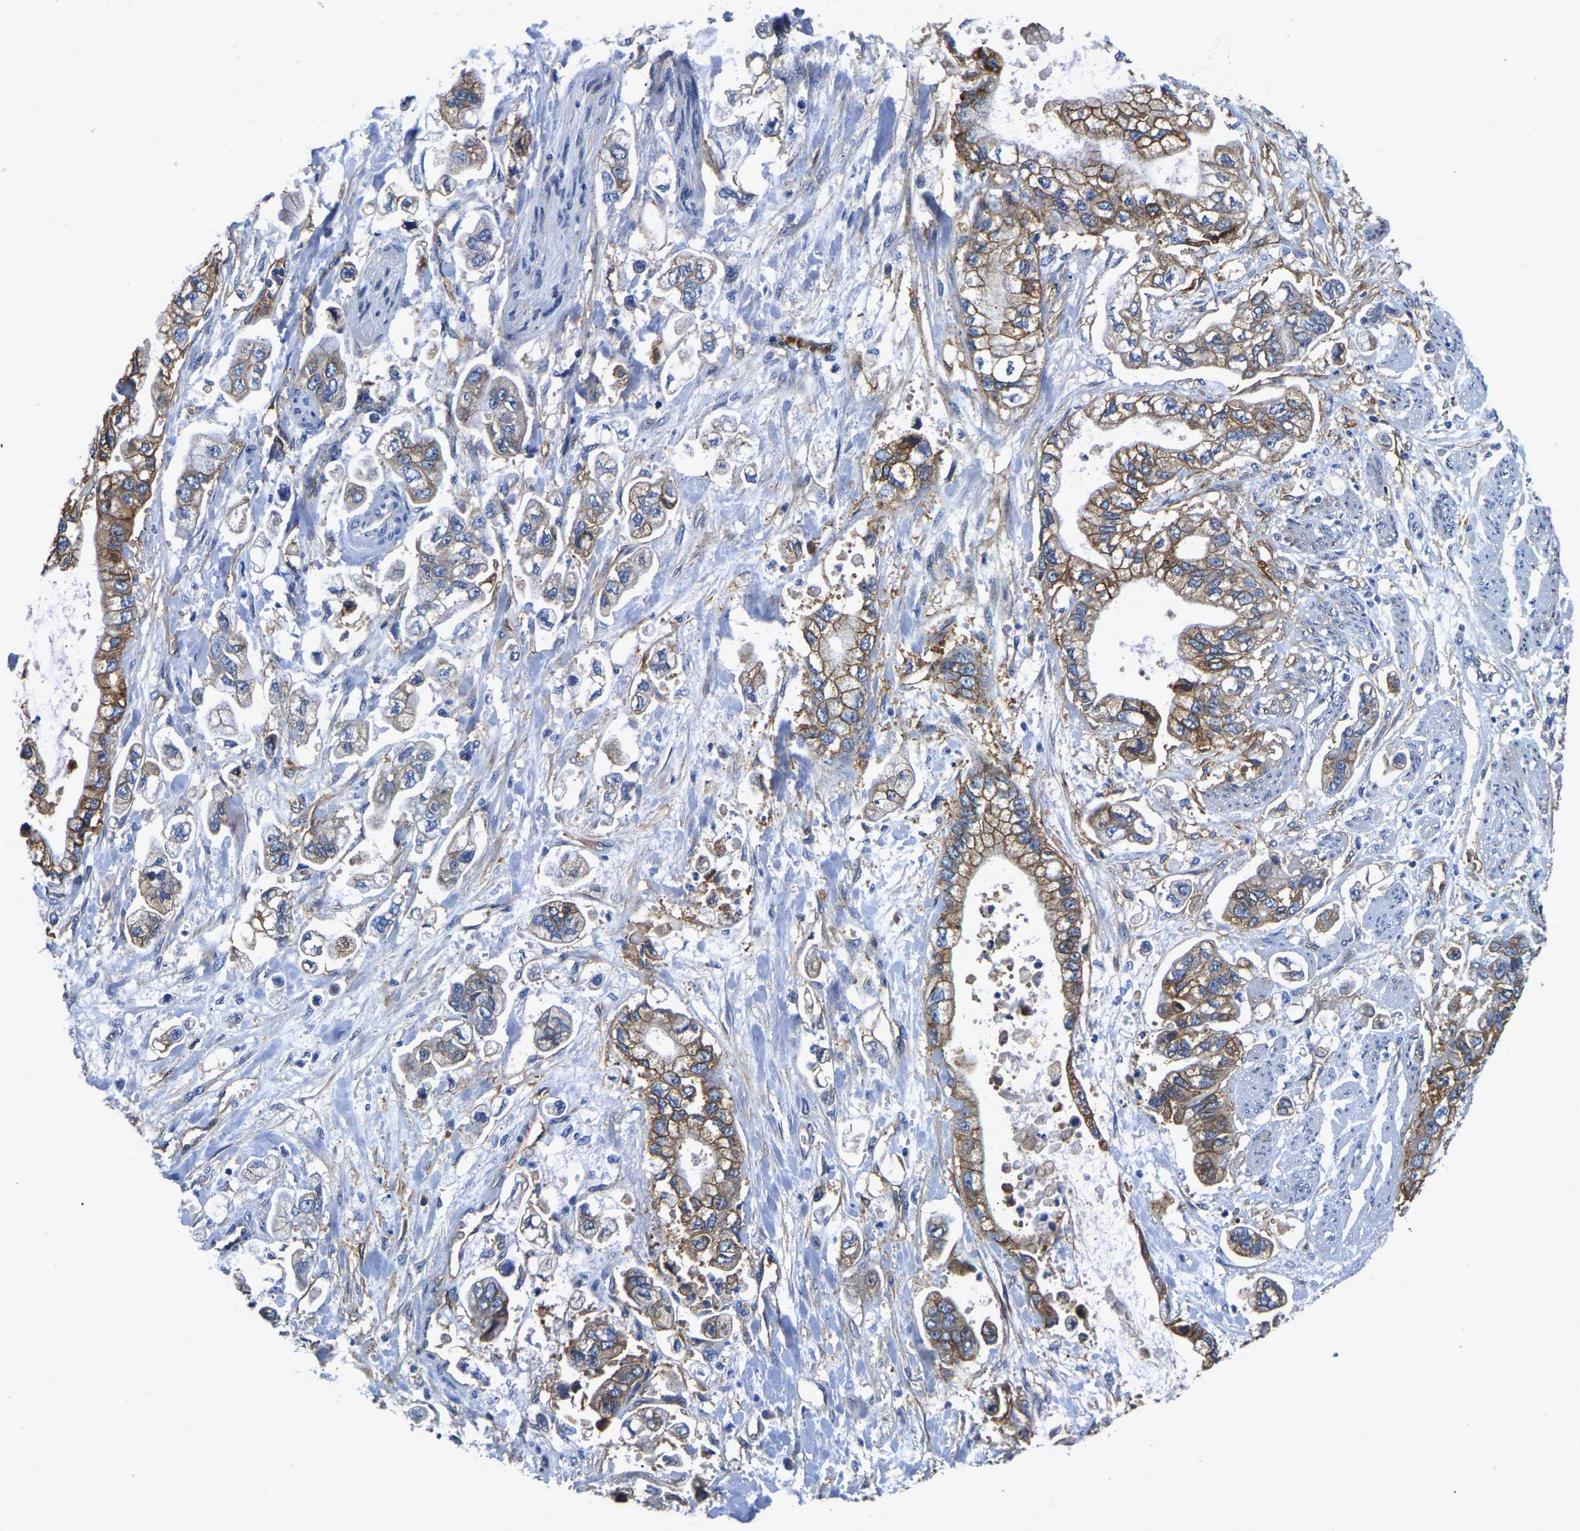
{"staining": {"intensity": "moderate", "quantity": ">75%", "location": "cytoplasmic/membranous"}, "tissue": "stomach cancer", "cell_type": "Tumor cells", "image_type": "cancer", "snomed": [{"axis": "morphology", "description": "Normal tissue, NOS"}, {"axis": "morphology", "description": "Adenocarcinoma, NOS"}, {"axis": "topography", "description": "Stomach"}], "caption": "IHC (DAB) staining of stomach cancer demonstrates moderate cytoplasmic/membranous protein expression in approximately >75% of tumor cells.", "gene": "ITGA2", "patient": {"sex": "male", "age": 62}}